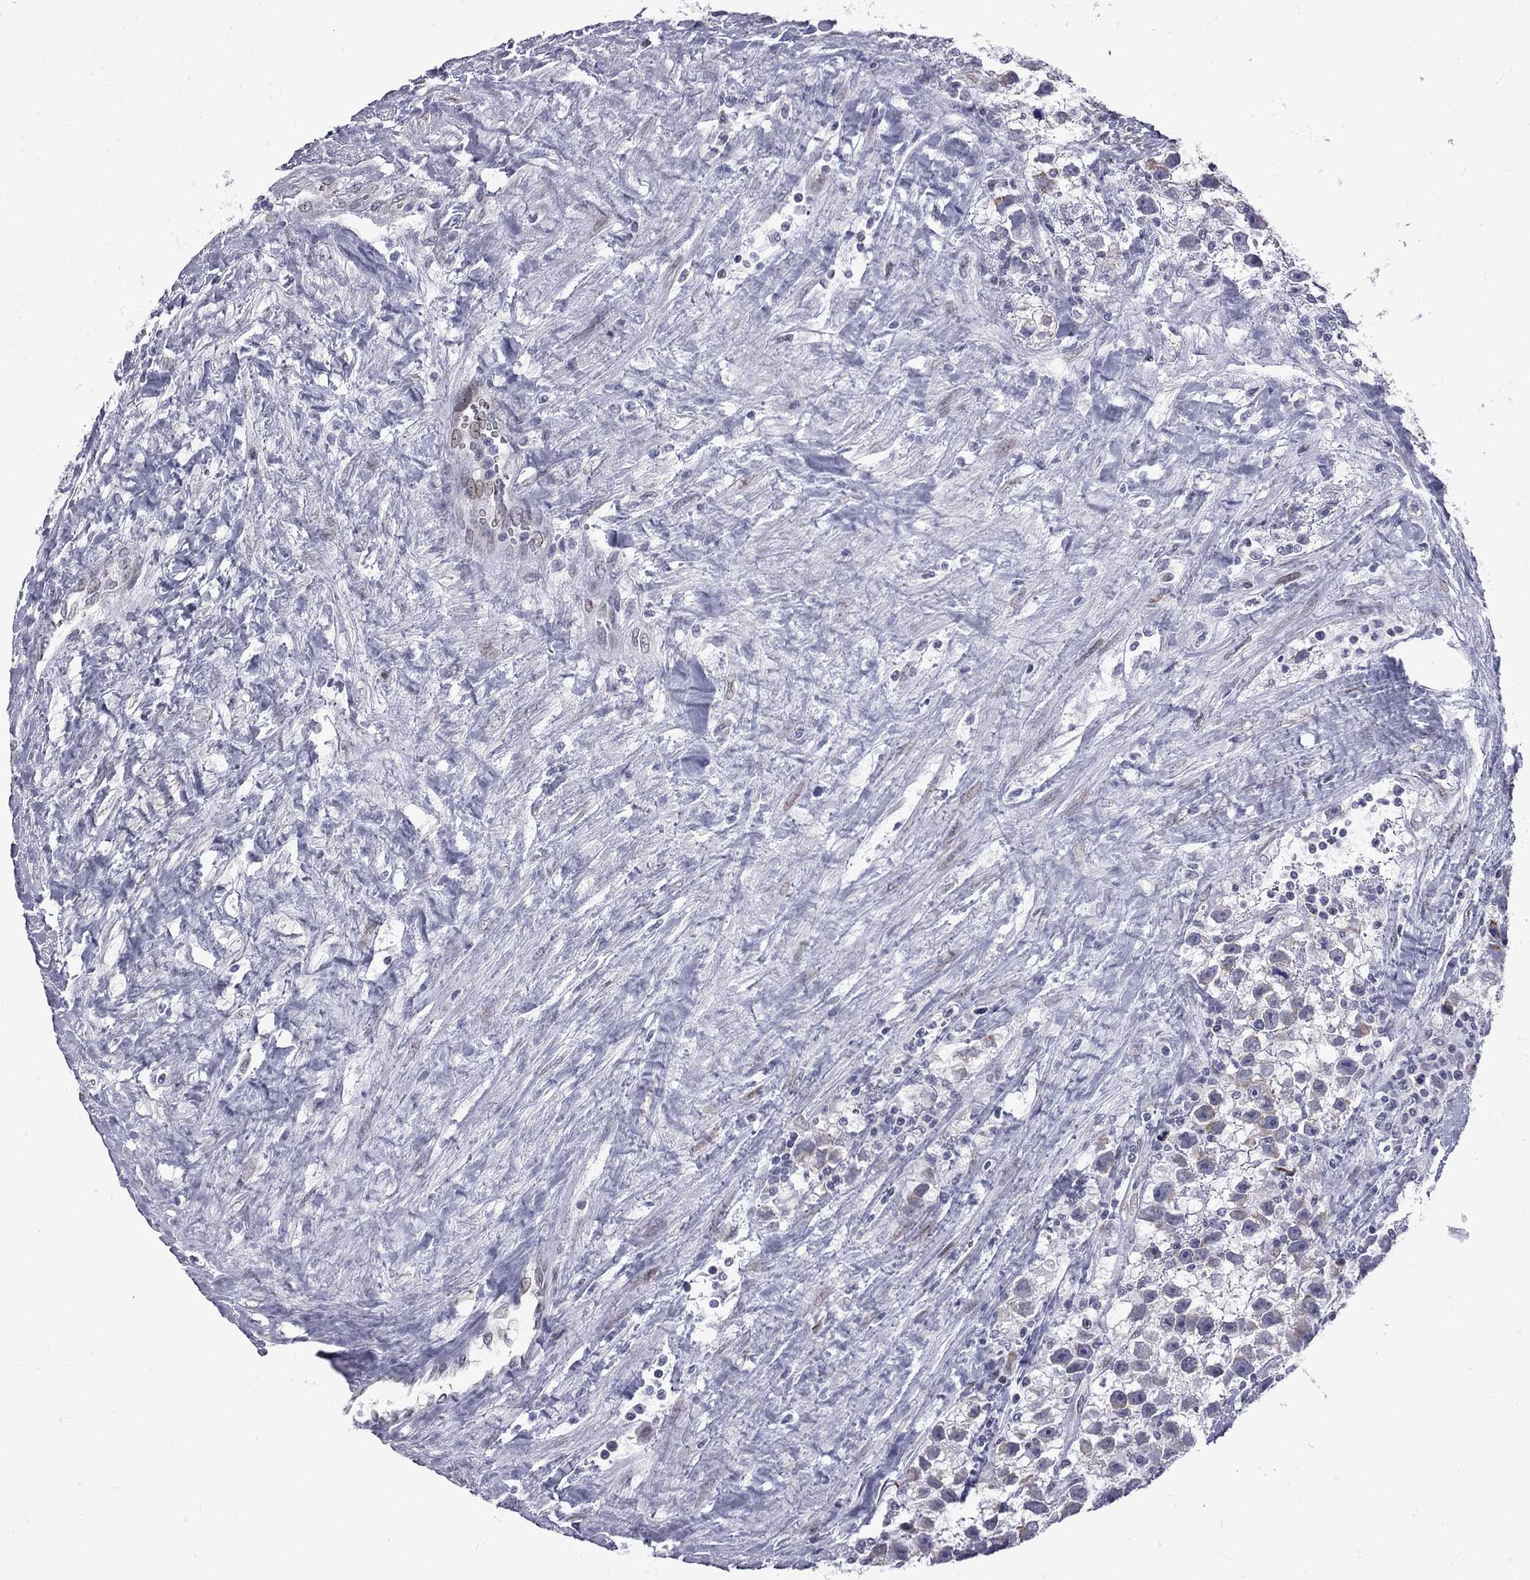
{"staining": {"intensity": "weak", "quantity": "<25%", "location": "cytoplasmic/membranous"}, "tissue": "testis cancer", "cell_type": "Tumor cells", "image_type": "cancer", "snomed": [{"axis": "morphology", "description": "Seminoma, NOS"}, {"axis": "topography", "description": "Testis"}], "caption": "The micrograph reveals no significant positivity in tumor cells of testis cancer (seminoma).", "gene": "CLTCL1", "patient": {"sex": "male", "age": 43}}